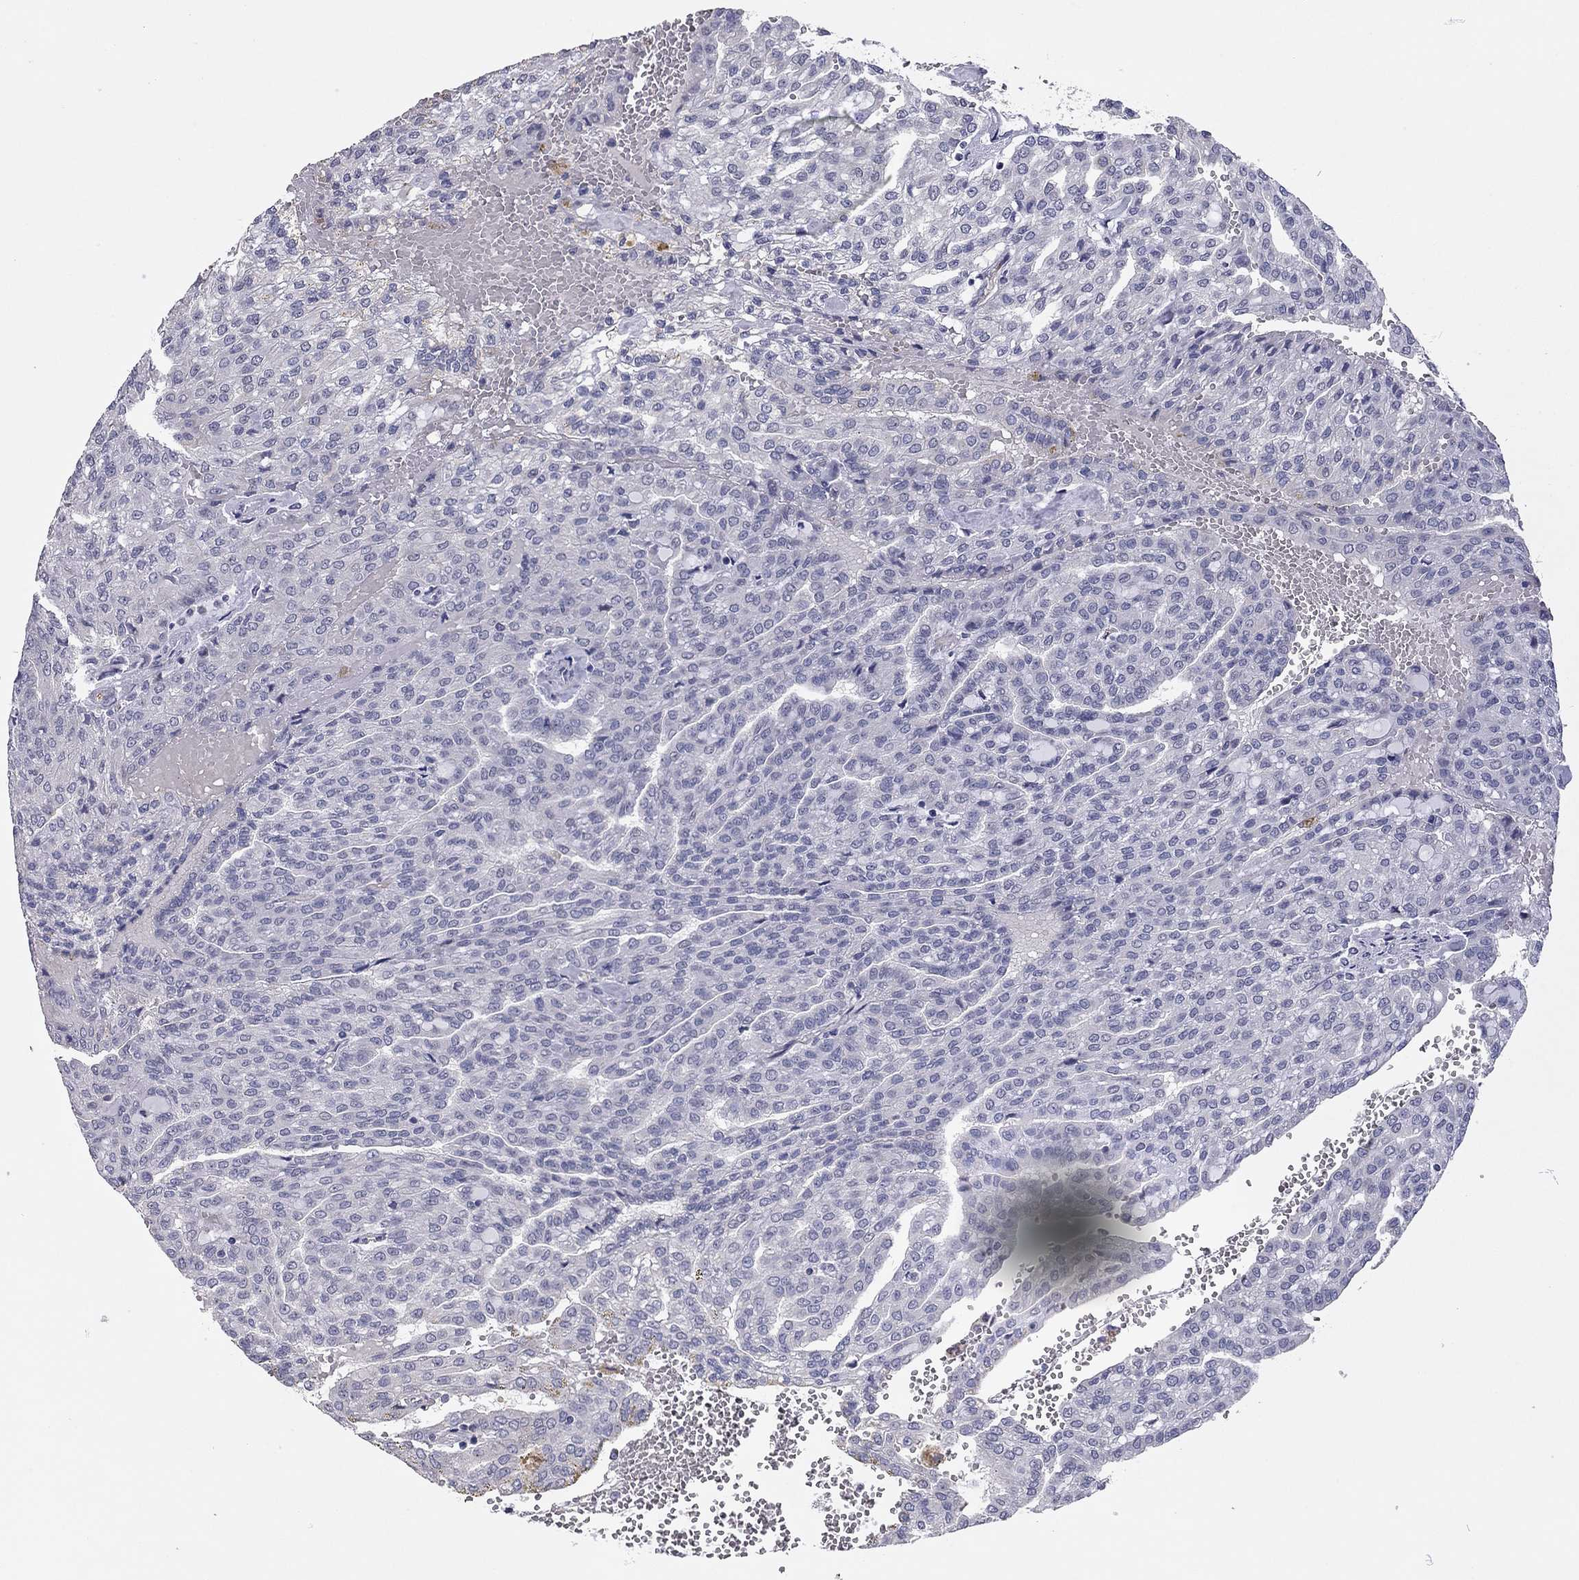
{"staining": {"intensity": "negative", "quantity": "none", "location": "none"}, "tissue": "renal cancer", "cell_type": "Tumor cells", "image_type": "cancer", "snomed": [{"axis": "morphology", "description": "Adenocarcinoma, NOS"}, {"axis": "topography", "description": "Kidney"}], "caption": "Immunohistochemistry of human renal cancer (adenocarcinoma) displays no positivity in tumor cells.", "gene": "SCARB1", "patient": {"sex": "male", "age": 63}}